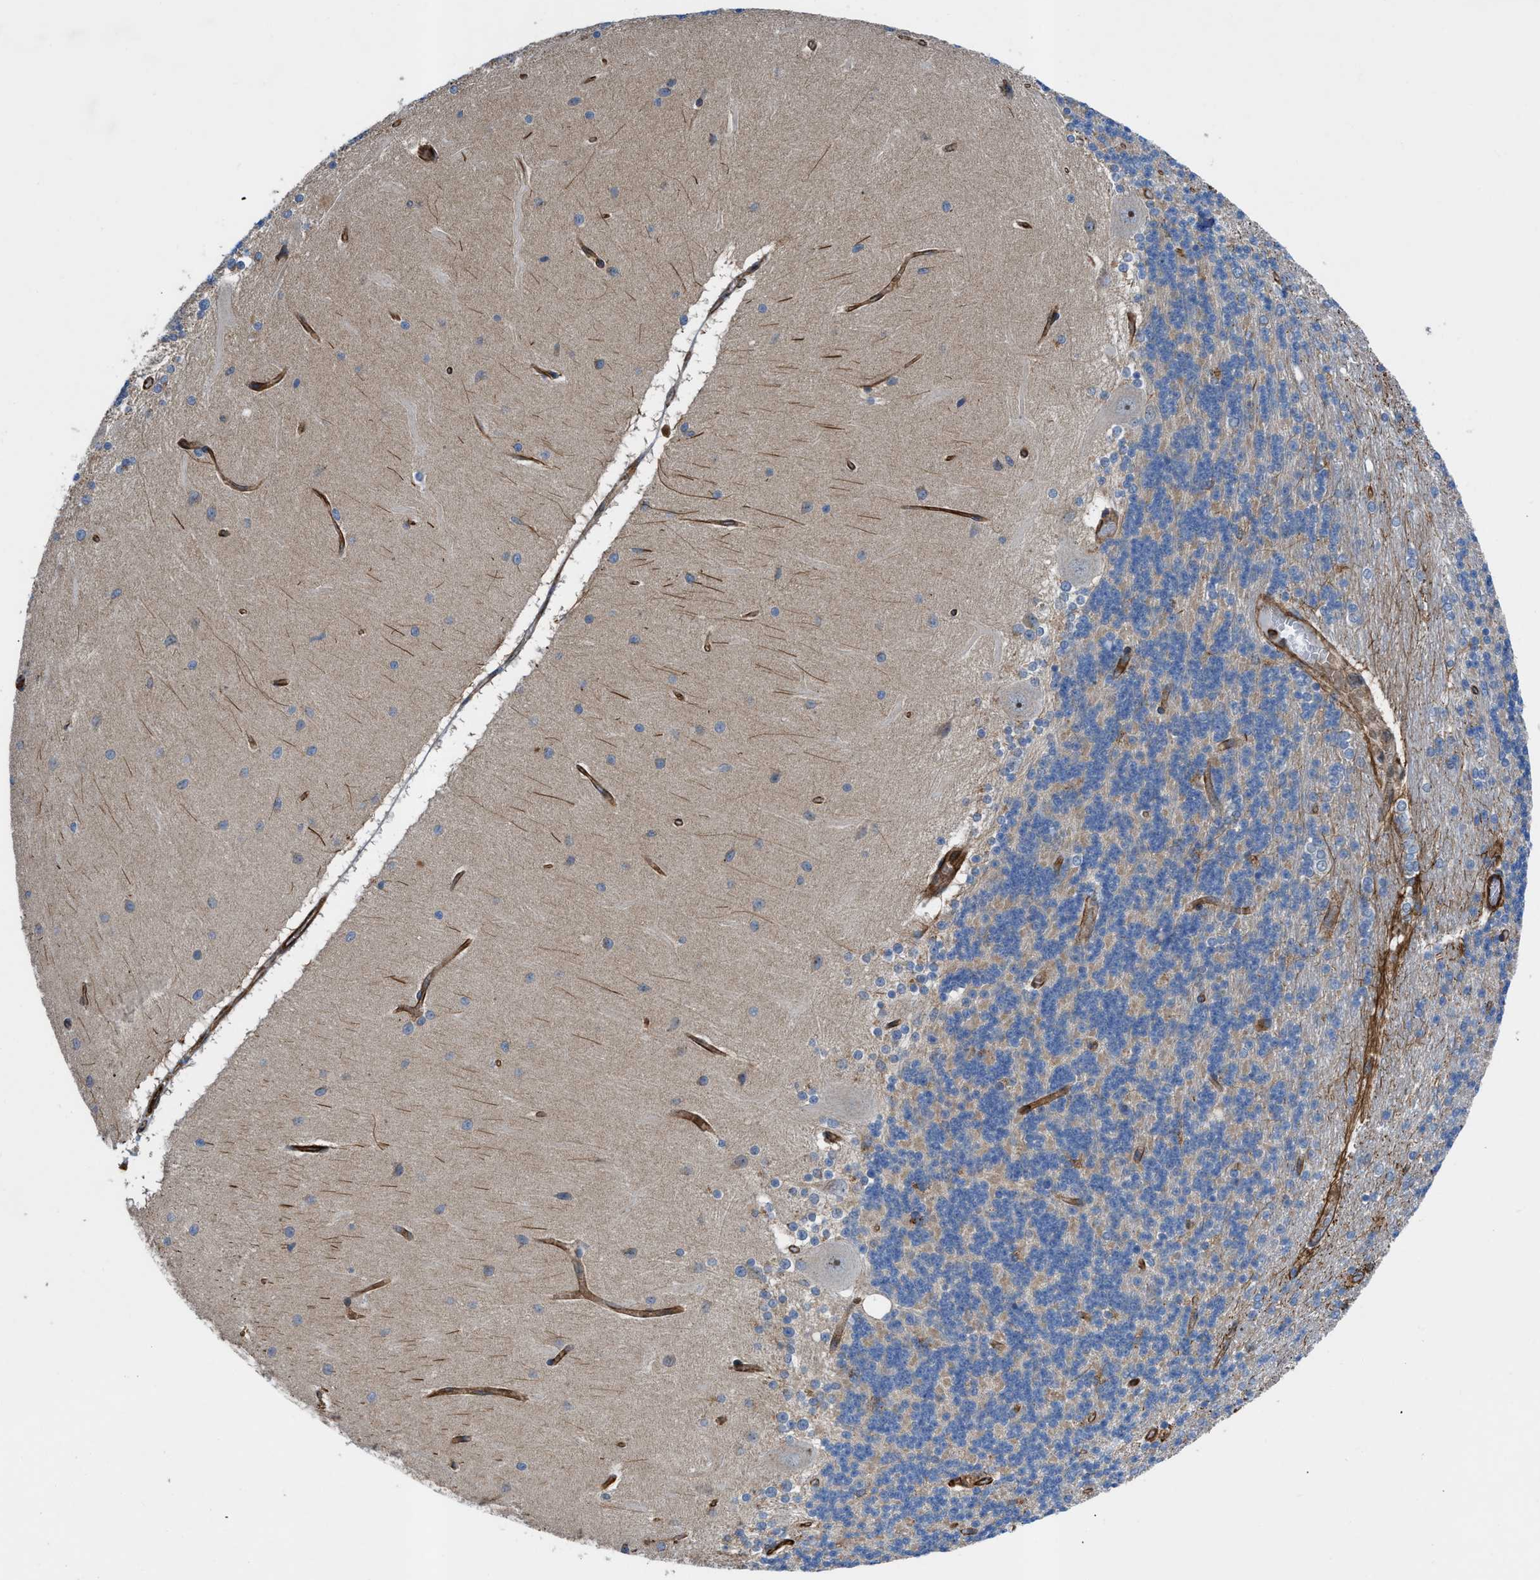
{"staining": {"intensity": "weak", "quantity": "25%-75%", "location": "cytoplasmic/membranous"}, "tissue": "cerebellum", "cell_type": "Cells in granular layer", "image_type": "normal", "snomed": [{"axis": "morphology", "description": "Normal tissue, NOS"}, {"axis": "topography", "description": "Cerebellum"}], "caption": "Cerebellum stained for a protein demonstrates weak cytoplasmic/membranous positivity in cells in granular layer.", "gene": "PTPRE", "patient": {"sex": "female", "age": 54}}